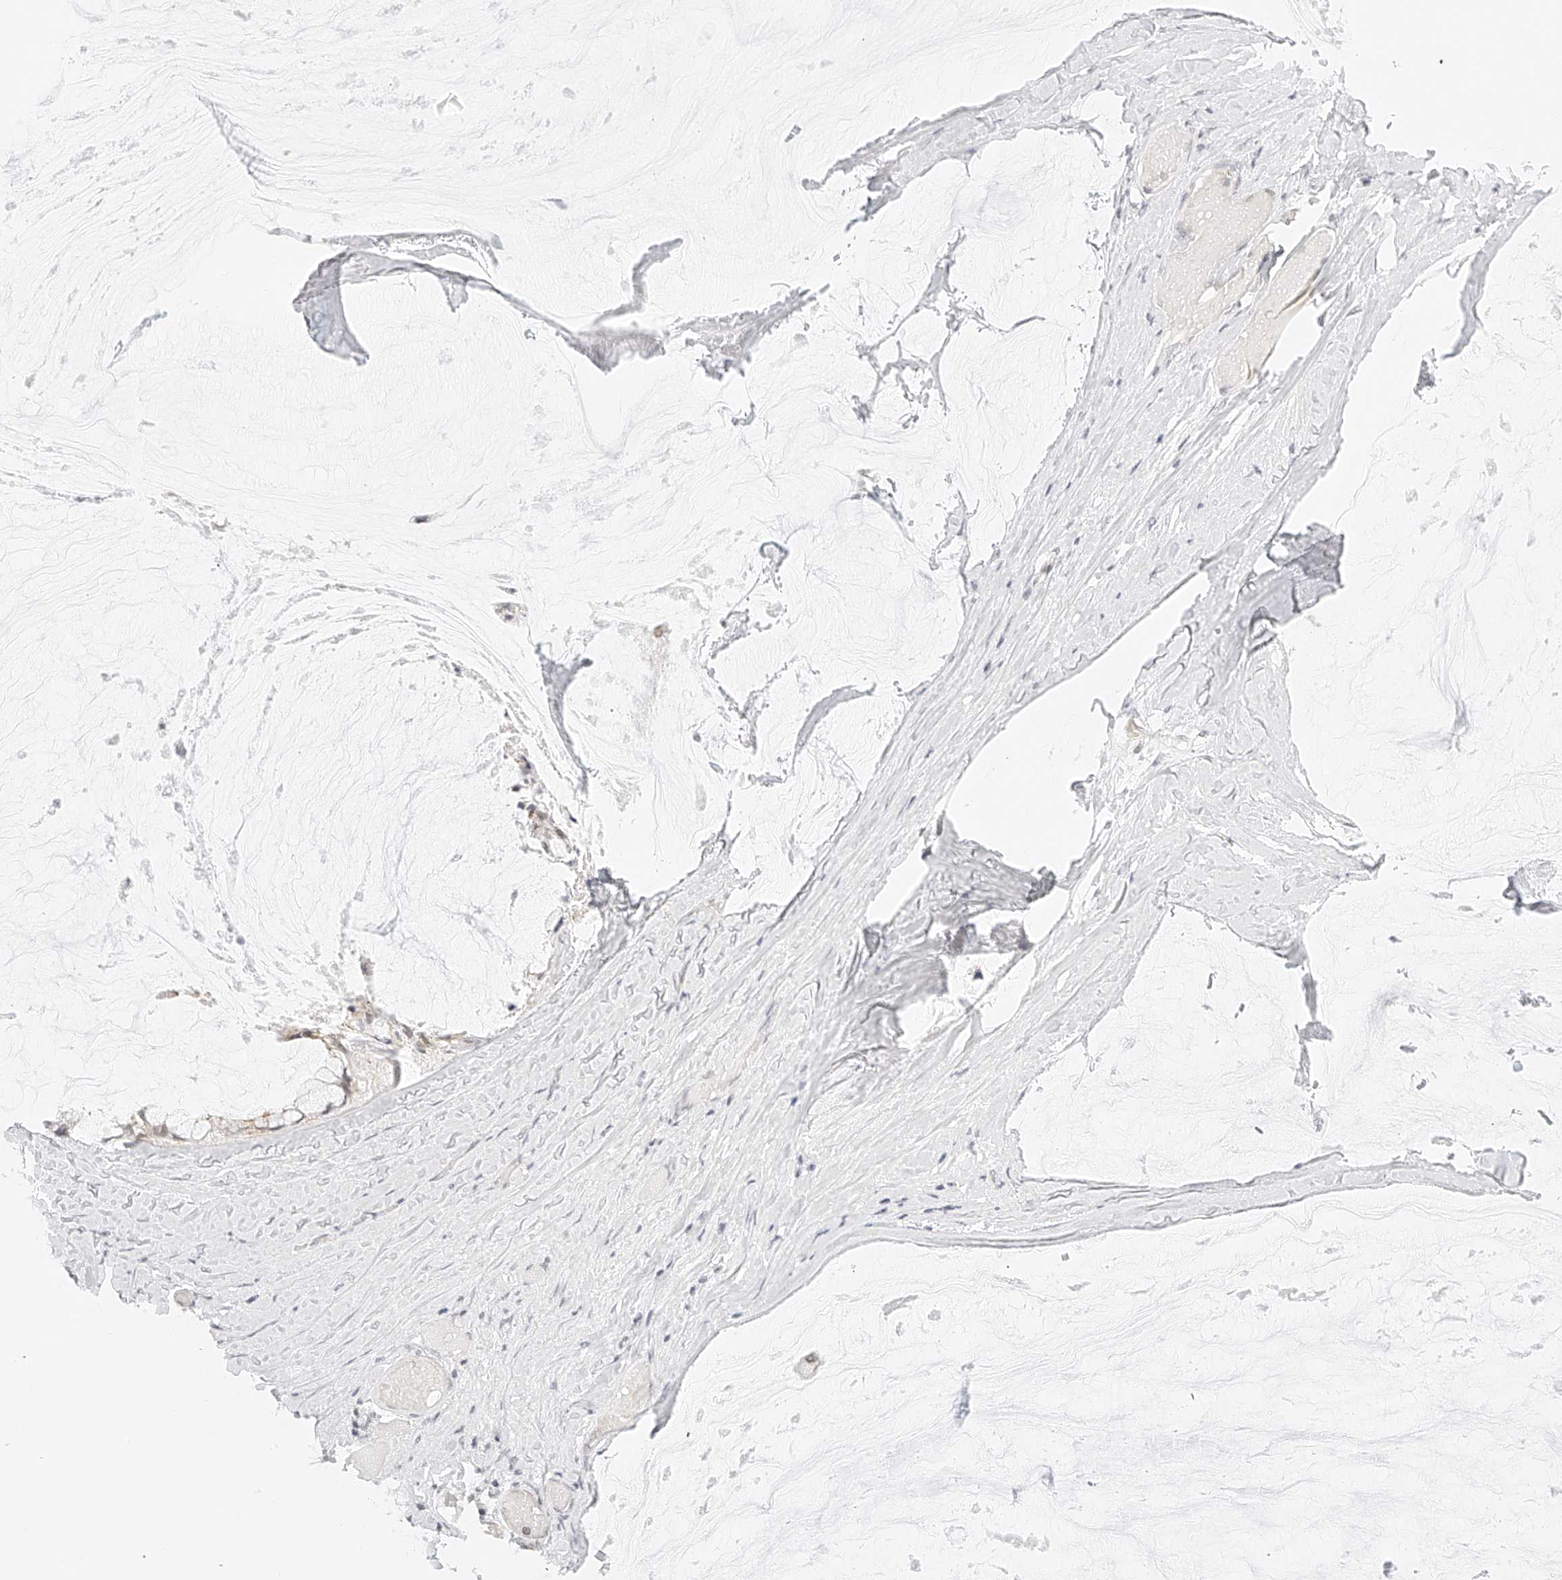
{"staining": {"intensity": "negative", "quantity": "none", "location": "none"}, "tissue": "ovarian cancer", "cell_type": "Tumor cells", "image_type": "cancer", "snomed": [{"axis": "morphology", "description": "Cystadenocarcinoma, mucinous, NOS"}, {"axis": "topography", "description": "Ovary"}], "caption": "A histopathology image of human mucinous cystadenocarcinoma (ovarian) is negative for staining in tumor cells.", "gene": "ZFP69", "patient": {"sex": "female", "age": 39}}